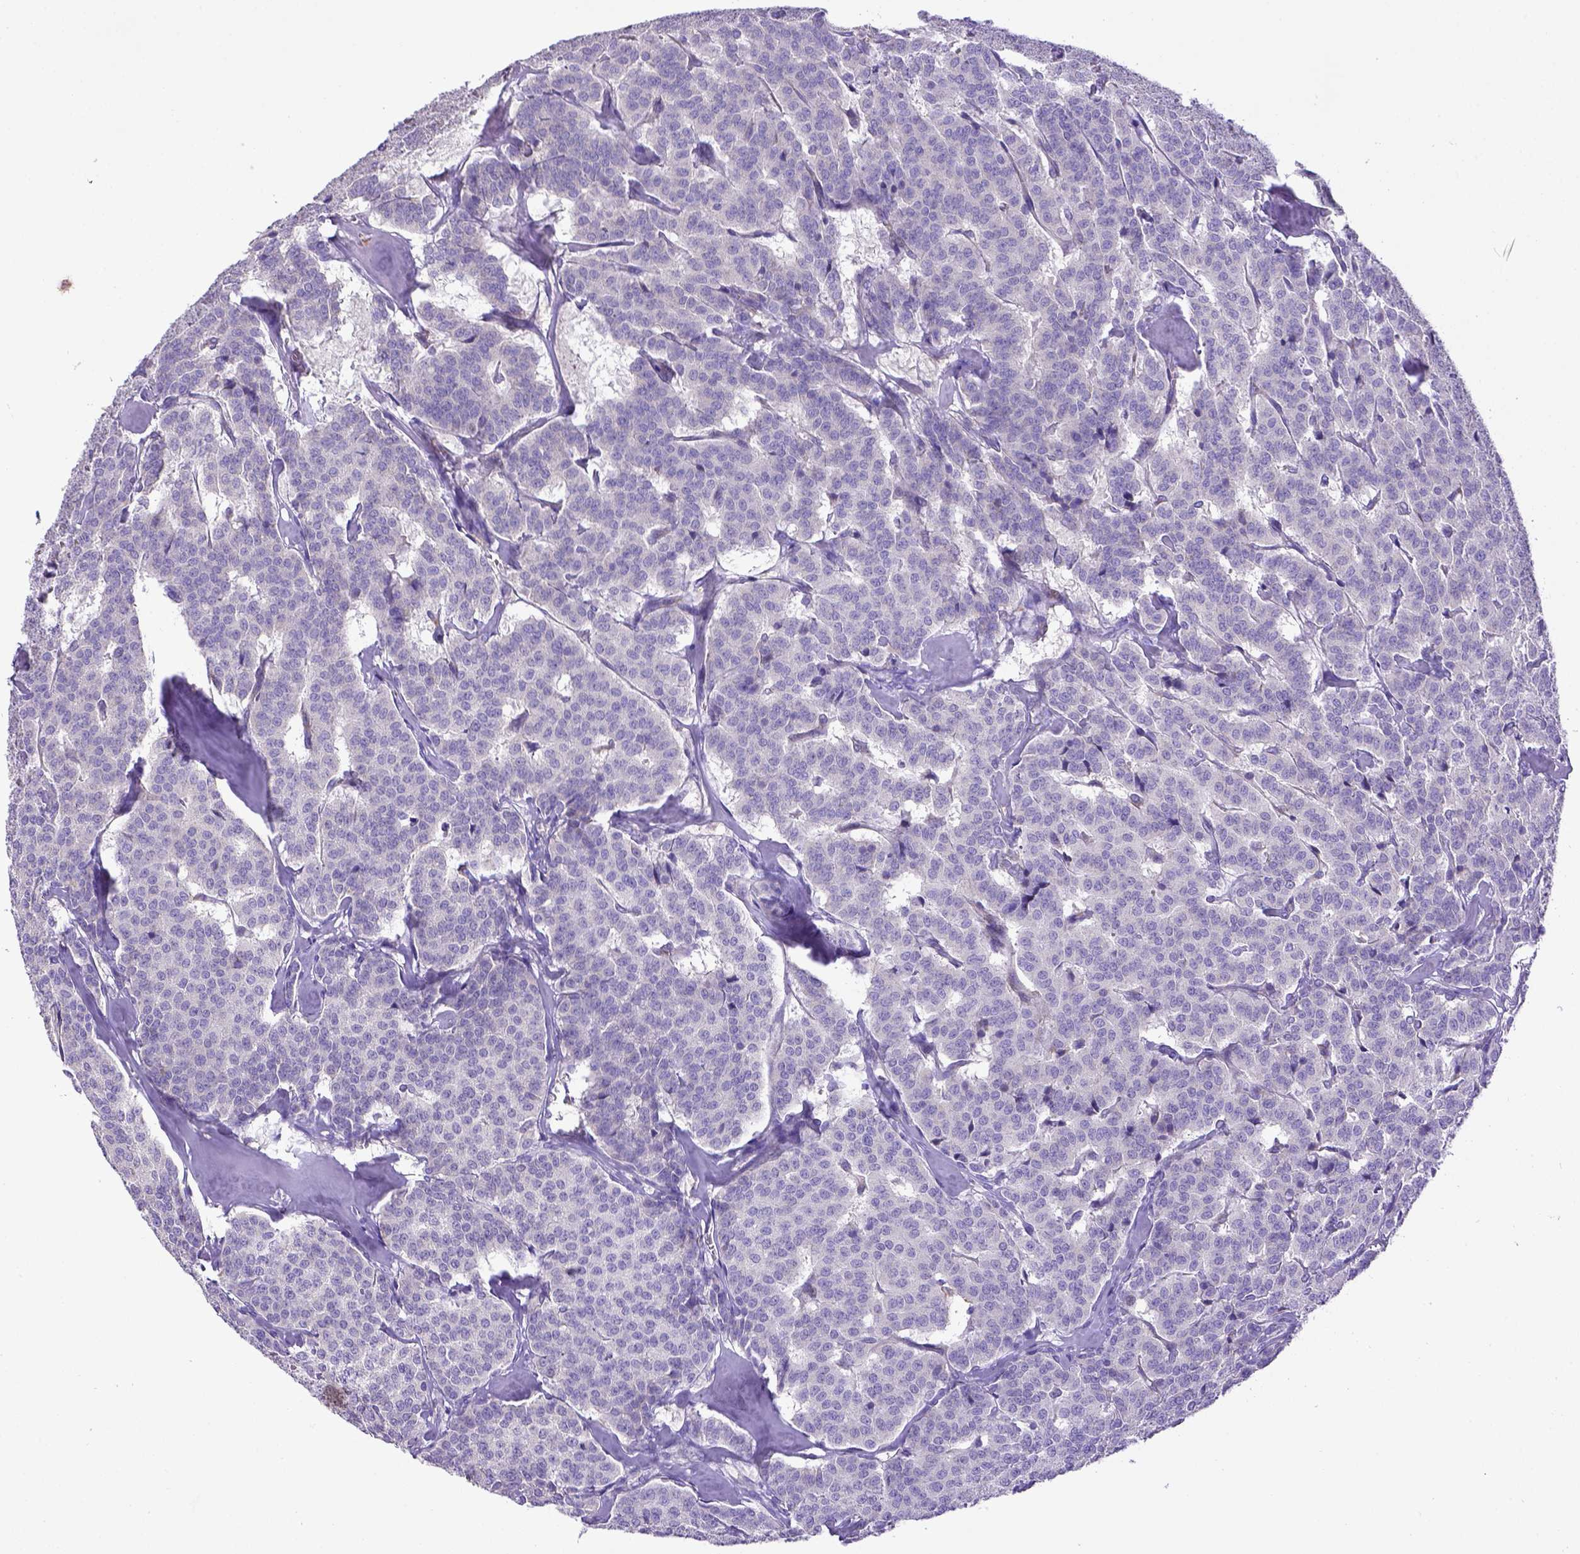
{"staining": {"intensity": "negative", "quantity": "none", "location": "none"}, "tissue": "carcinoid", "cell_type": "Tumor cells", "image_type": "cancer", "snomed": [{"axis": "morphology", "description": "Normal tissue, NOS"}, {"axis": "morphology", "description": "Carcinoid, malignant, NOS"}, {"axis": "topography", "description": "Lung"}], "caption": "IHC photomicrograph of neoplastic tissue: human carcinoid stained with DAB (3,3'-diaminobenzidine) demonstrates no significant protein positivity in tumor cells. (DAB IHC visualized using brightfield microscopy, high magnification).", "gene": "CD40", "patient": {"sex": "female", "age": 46}}